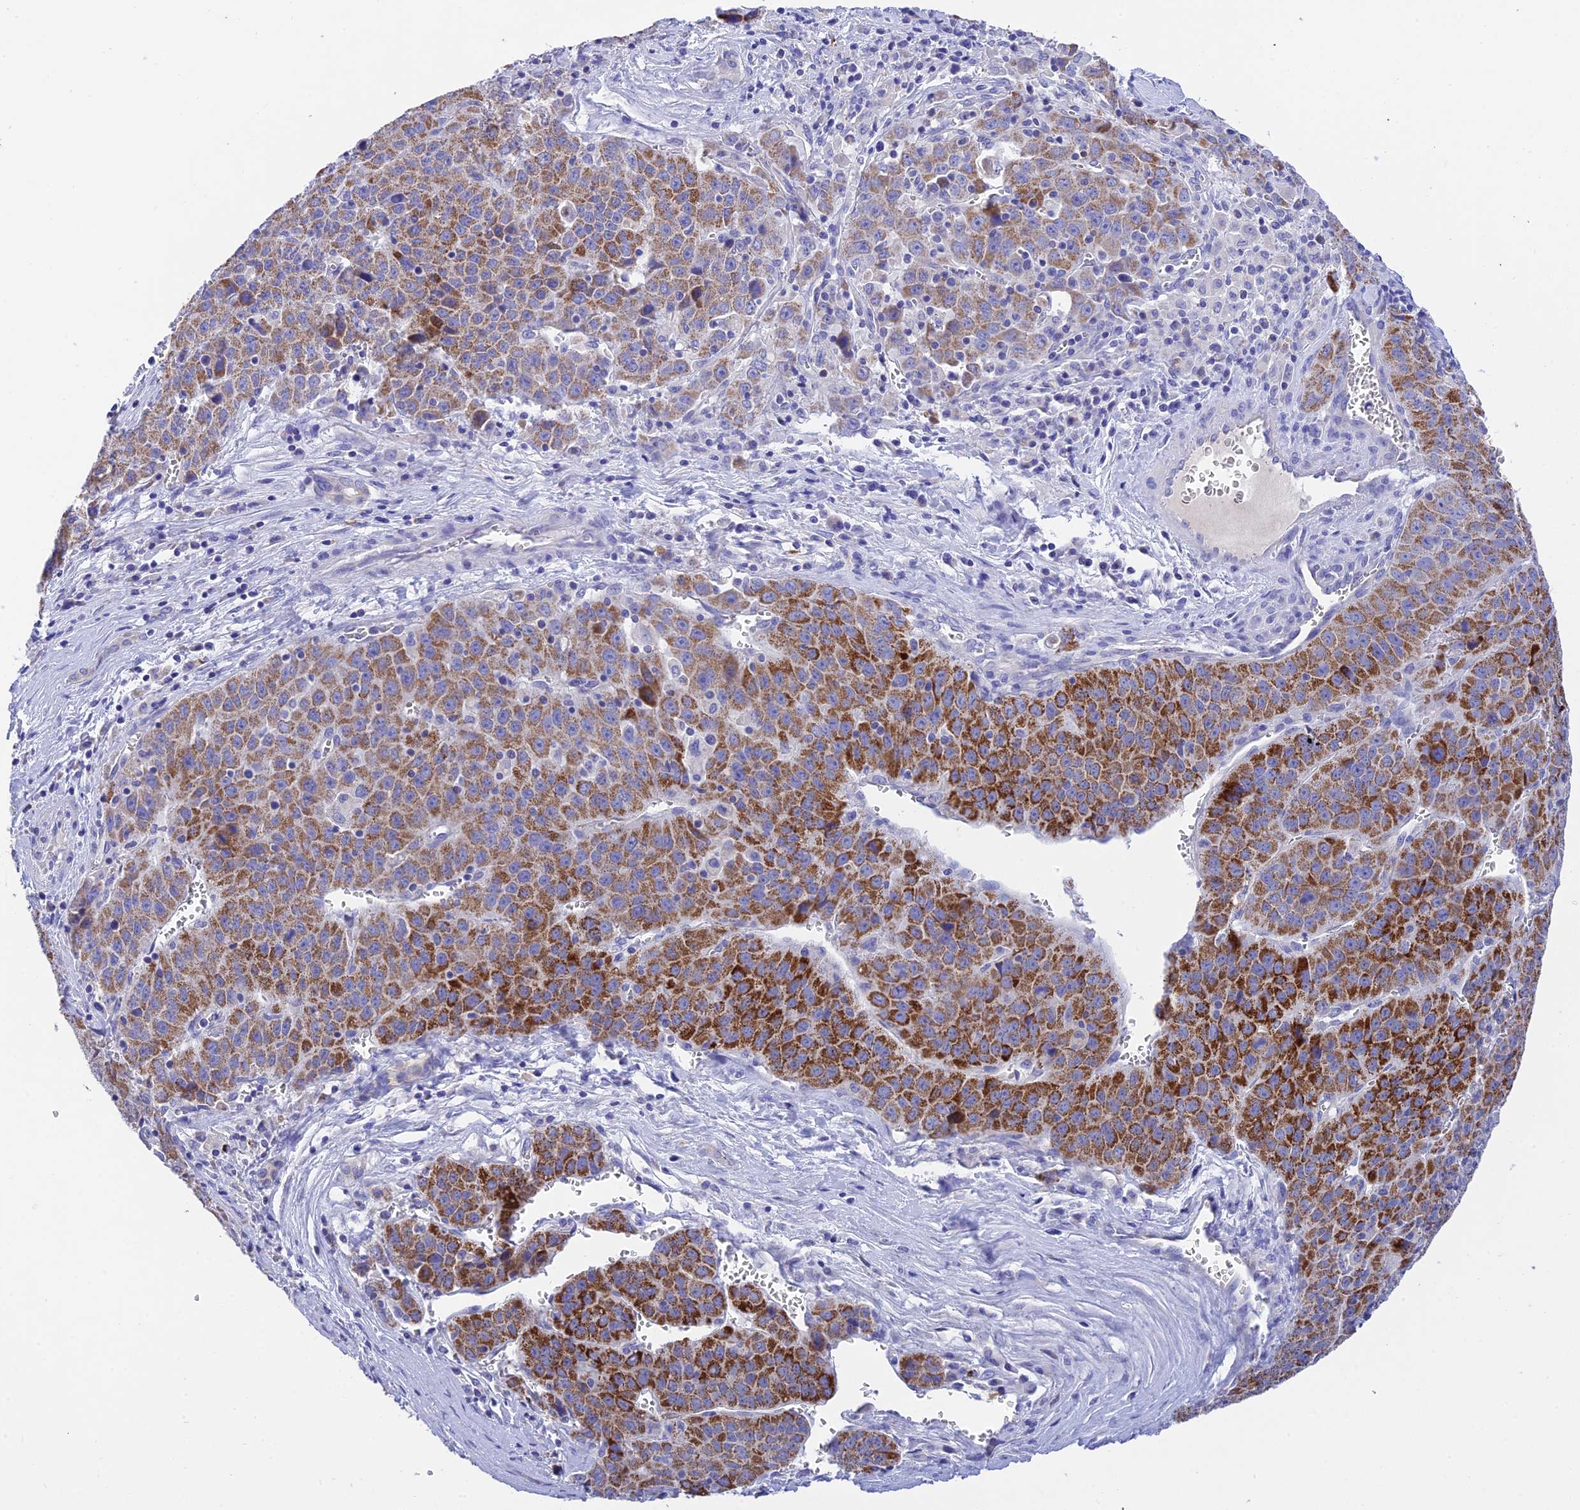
{"staining": {"intensity": "strong", "quantity": "25%-75%", "location": "cytoplasmic/membranous"}, "tissue": "liver cancer", "cell_type": "Tumor cells", "image_type": "cancer", "snomed": [{"axis": "morphology", "description": "Carcinoma, Hepatocellular, NOS"}, {"axis": "topography", "description": "Liver"}], "caption": "Immunohistochemistry histopathology image of human liver hepatocellular carcinoma stained for a protein (brown), which exhibits high levels of strong cytoplasmic/membranous staining in about 25%-75% of tumor cells.", "gene": "MS4A5", "patient": {"sex": "female", "age": 53}}